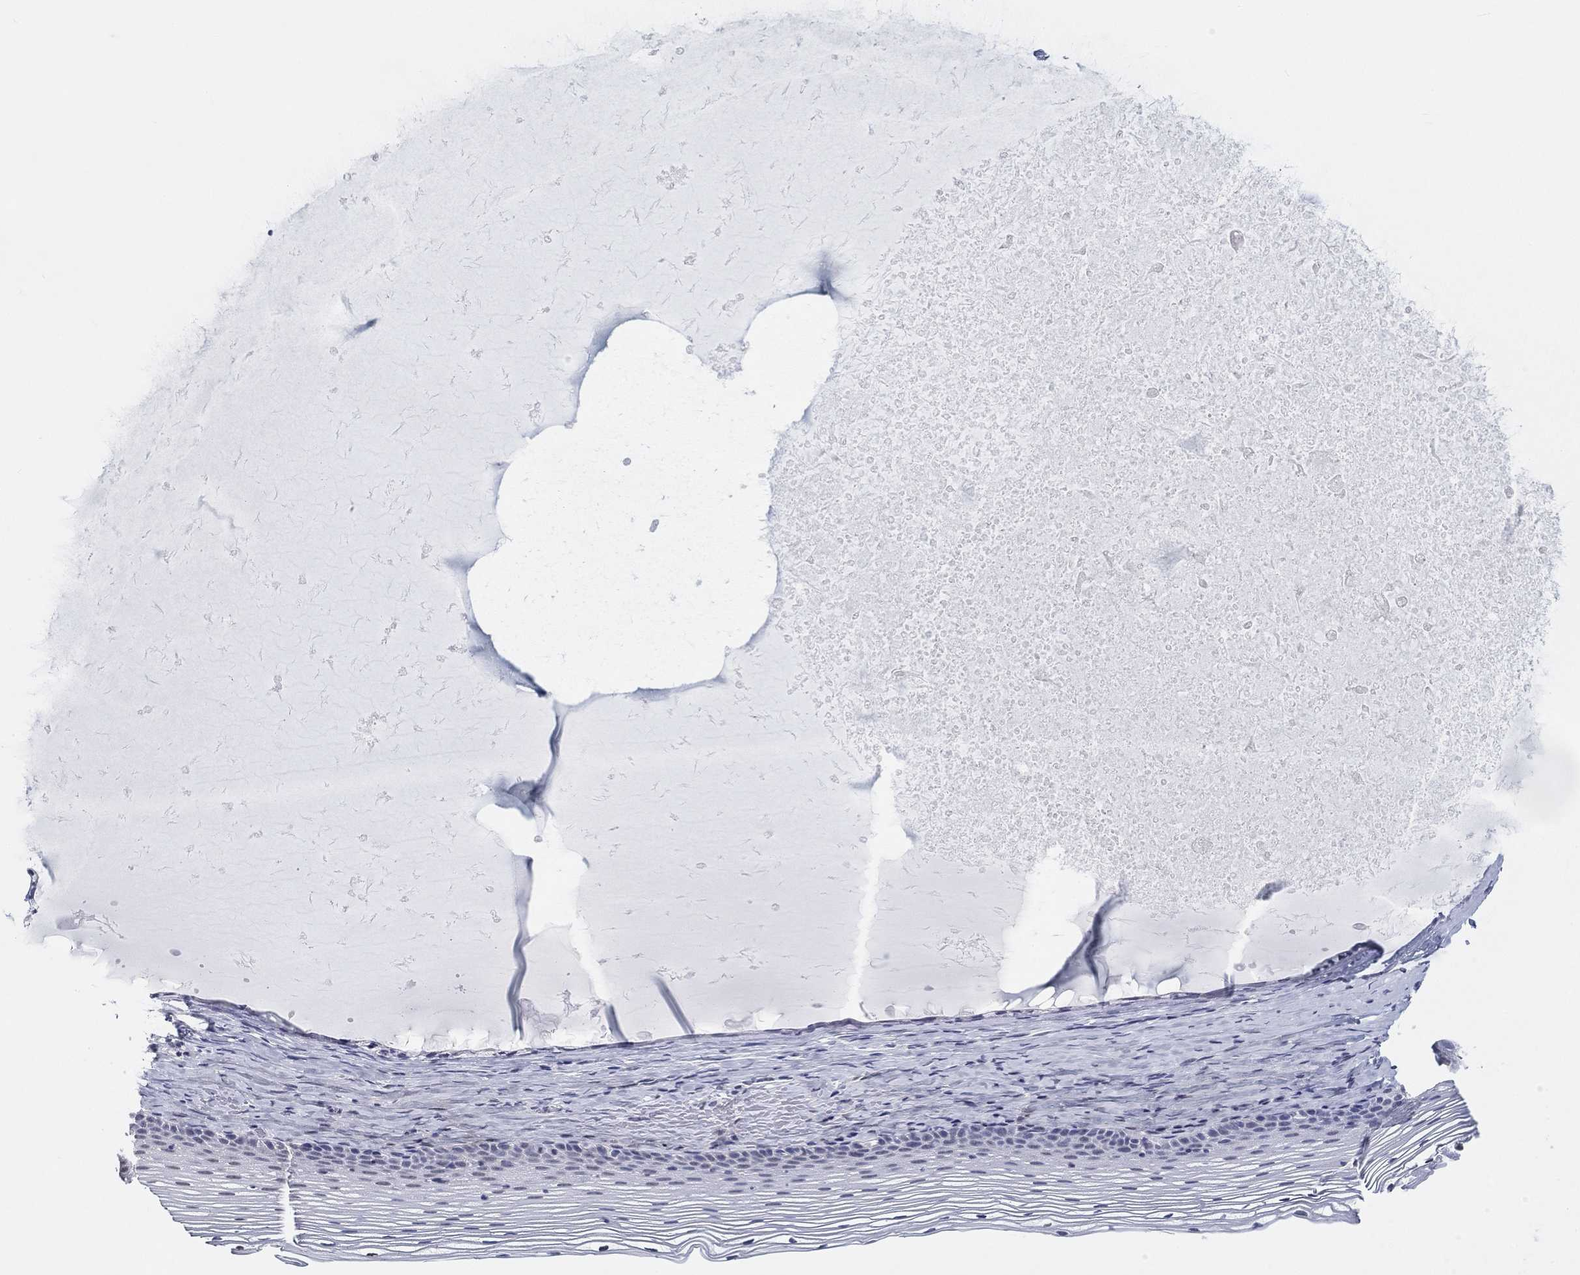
{"staining": {"intensity": "negative", "quantity": "none", "location": "none"}, "tissue": "cervix", "cell_type": "Glandular cells", "image_type": "normal", "snomed": [{"axis": "morphology", "description": "Normal tissue, NOS"}, {"axis": "topography", "description": "Cervix"}], "caption": "The photomicrograph reveals no staining of glandular cells in normal cervix.", "gene": "CRYGD", "patient": {"sex": "female", "age": 39}}